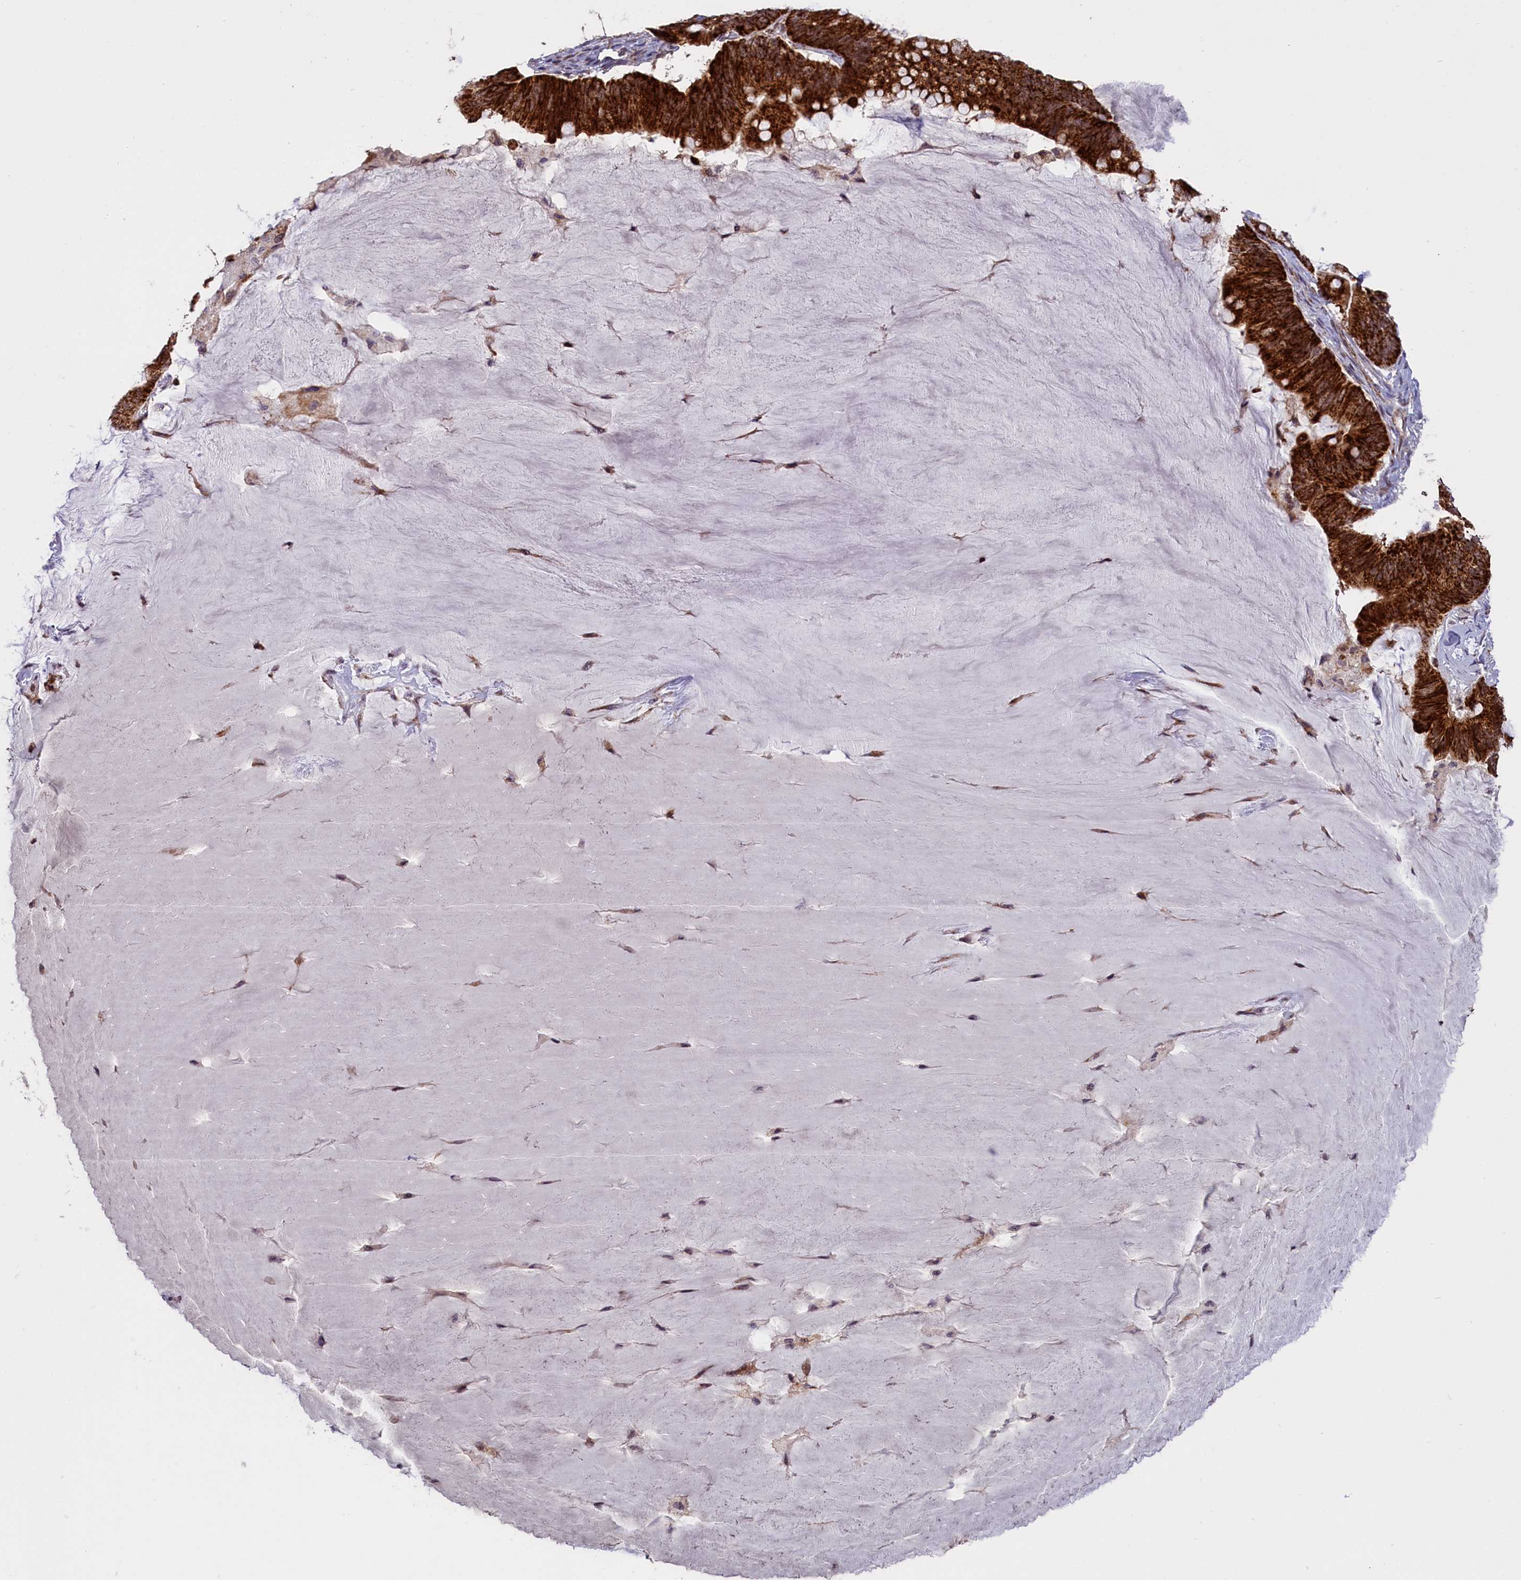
{"staining": {"intensity": "strong", "quantity": ">75%", "location": "cytoplasmic/membranous"}, "tissue": "ovarian cancer", "cell_type": "Tumor cells", "image_type": "cancer", "snomed": [{"axis": "morphology", "description": "Cystadenocarcinoma, mucinous, NOS"}, {"axis": "topography", "description": "Ovary"}], "caption": "Brown immunohistochemical staining in human ovarian mucinous cystadenocarcinoma displays strong cytoplasmic/membranous staining in about >75% of tumor cells.", "gene": "NDUFS5", "patient": {"sex": "female", "age": 61}}